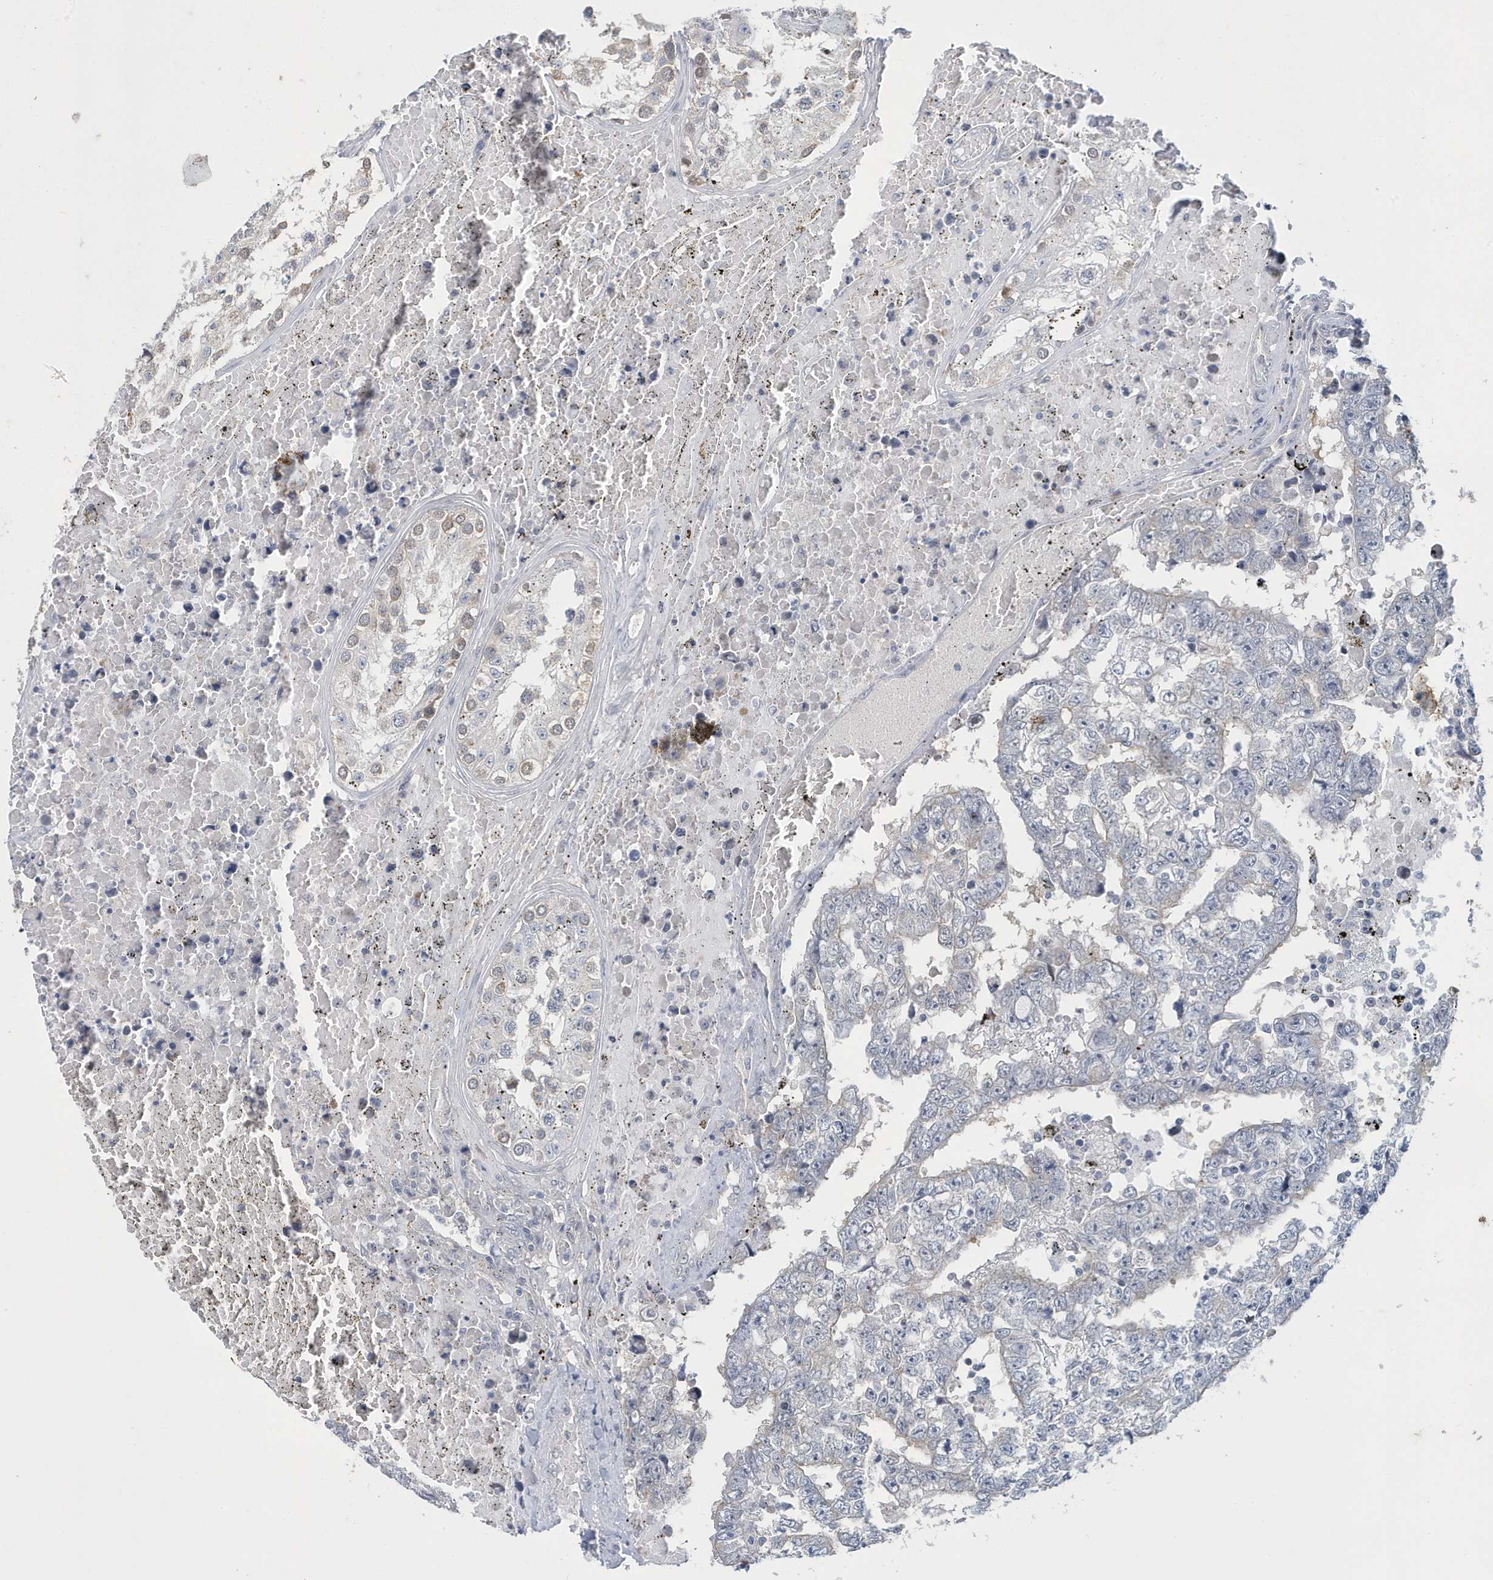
{"staining": {"intensity": "negative", "quantity": "none", "location": "none"}, "tissue": "testis cancer", "cell_type": "Tumor cells", "image_type": "cancer", "snomed": [{"axis": "morphology", "description": "Carcinoma, Embryonal, NOS"}, {"axis": "topography", "description": "Testis"}], "caption": "Immunohistochemistry (IHC) histopathology image of neoplastic tissue: human embryonal carcinoma (testis) stained with DAB displays no significant protein staining in tumor cells.", "gene": "ZNF654", "patient": {"sex": "male", "age": 25}}